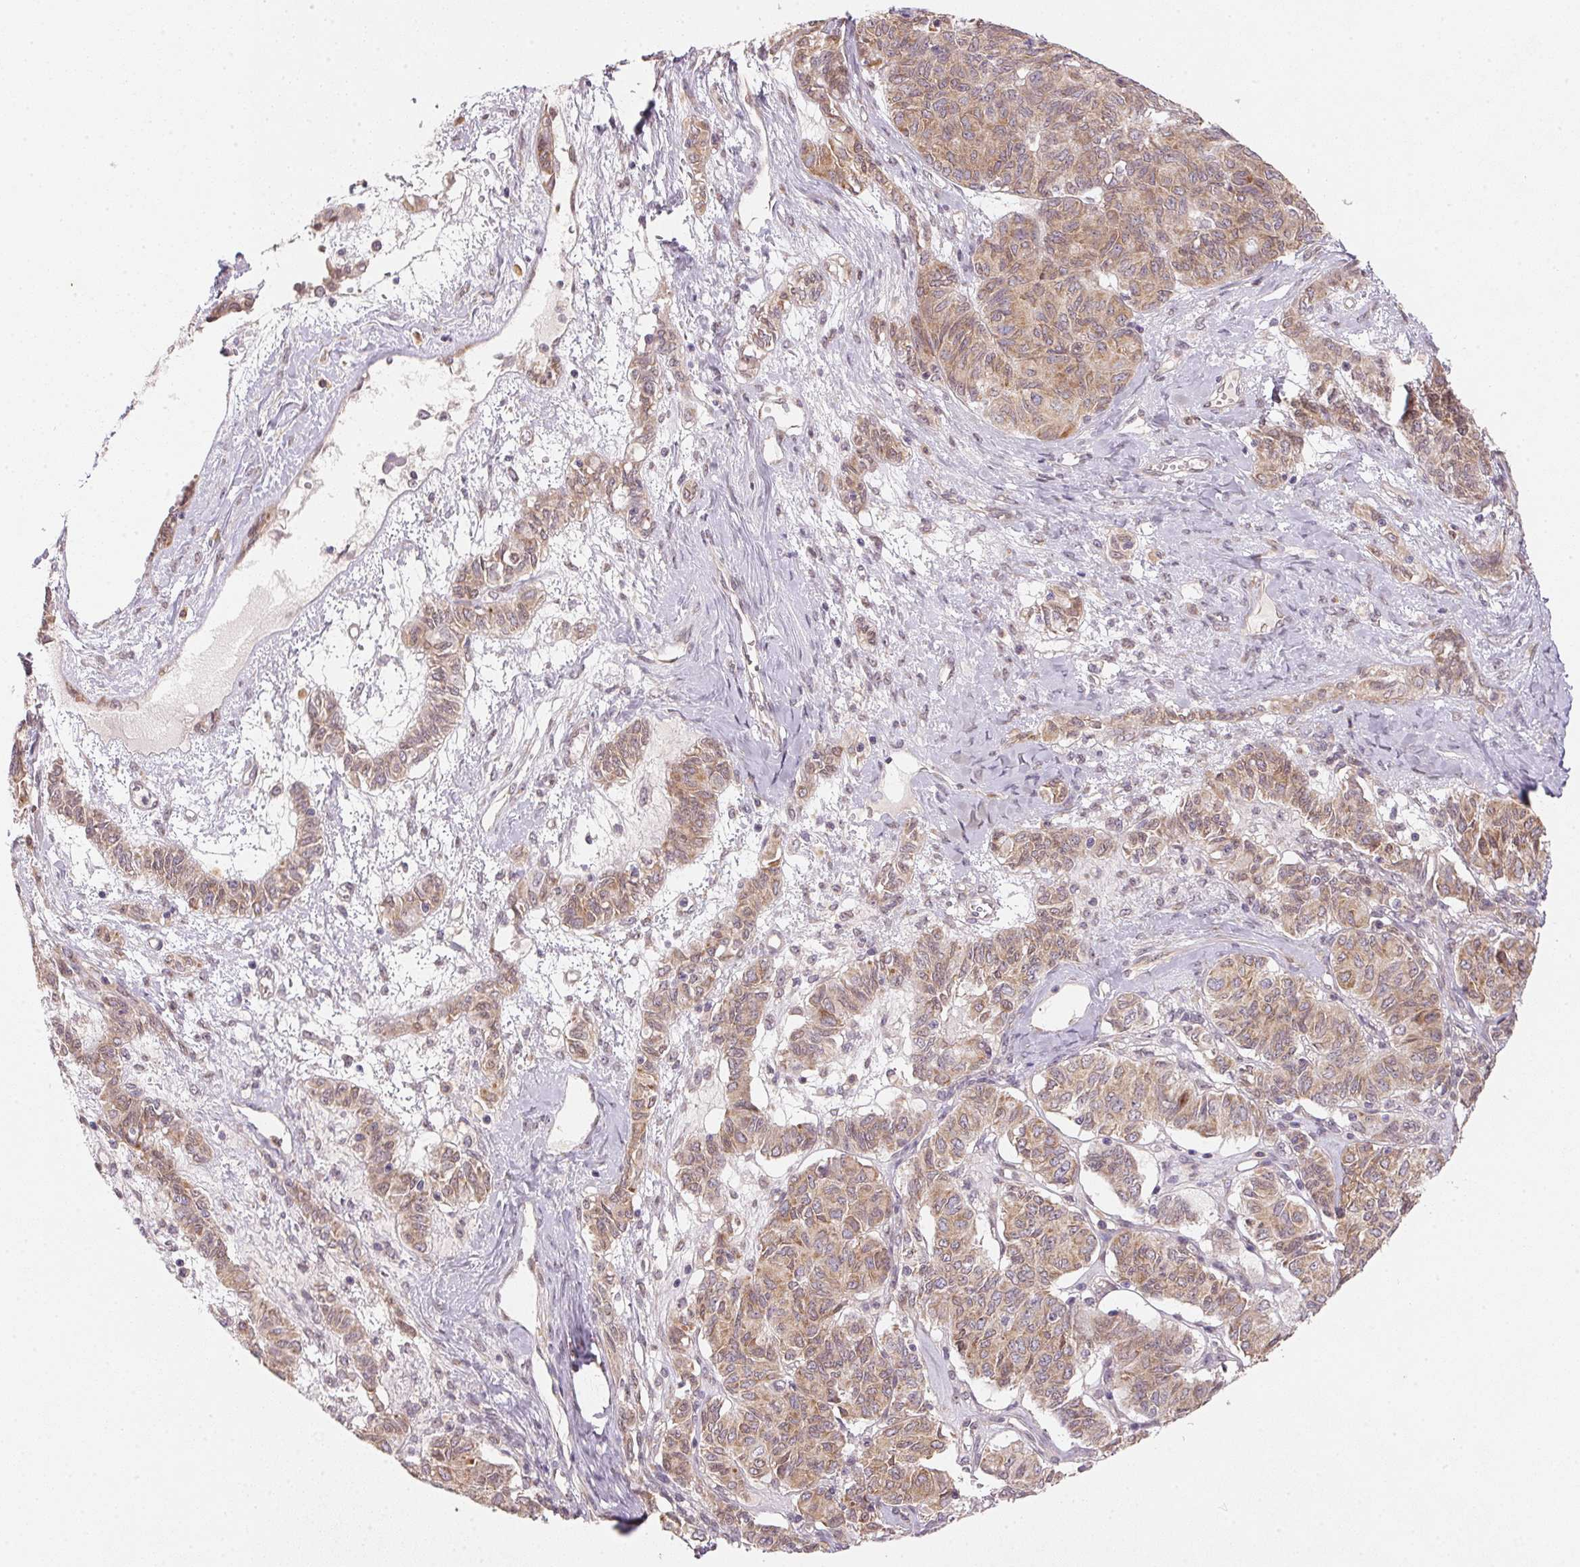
{"staining": {"intensity": "moderate", "quantity": "25%-75%", "location": "cytoplasmic/membranous"}, "tissue": "ovarian cancer", "cell_type": "Tumor cells", "image_type": "cancer", "snomed": [{"axis": "morphology", "description": "Carcinoma, endometroid"}, {"axis": "topography", "description": "Ovary"}], "caption": "The photomicrograph shows staining of ovarian endometroid carcinoma, revealing moderate cytoplasmic/membranous protein expression (brown color) within tumor cells. The staining was performed using DAB to visualize the protein expression in brown, while the nuclei were stained in blue with hematoxylin (Magnification: 20x).", "gene": "EI24", "patient": {"sex": "female", "age": 80}}